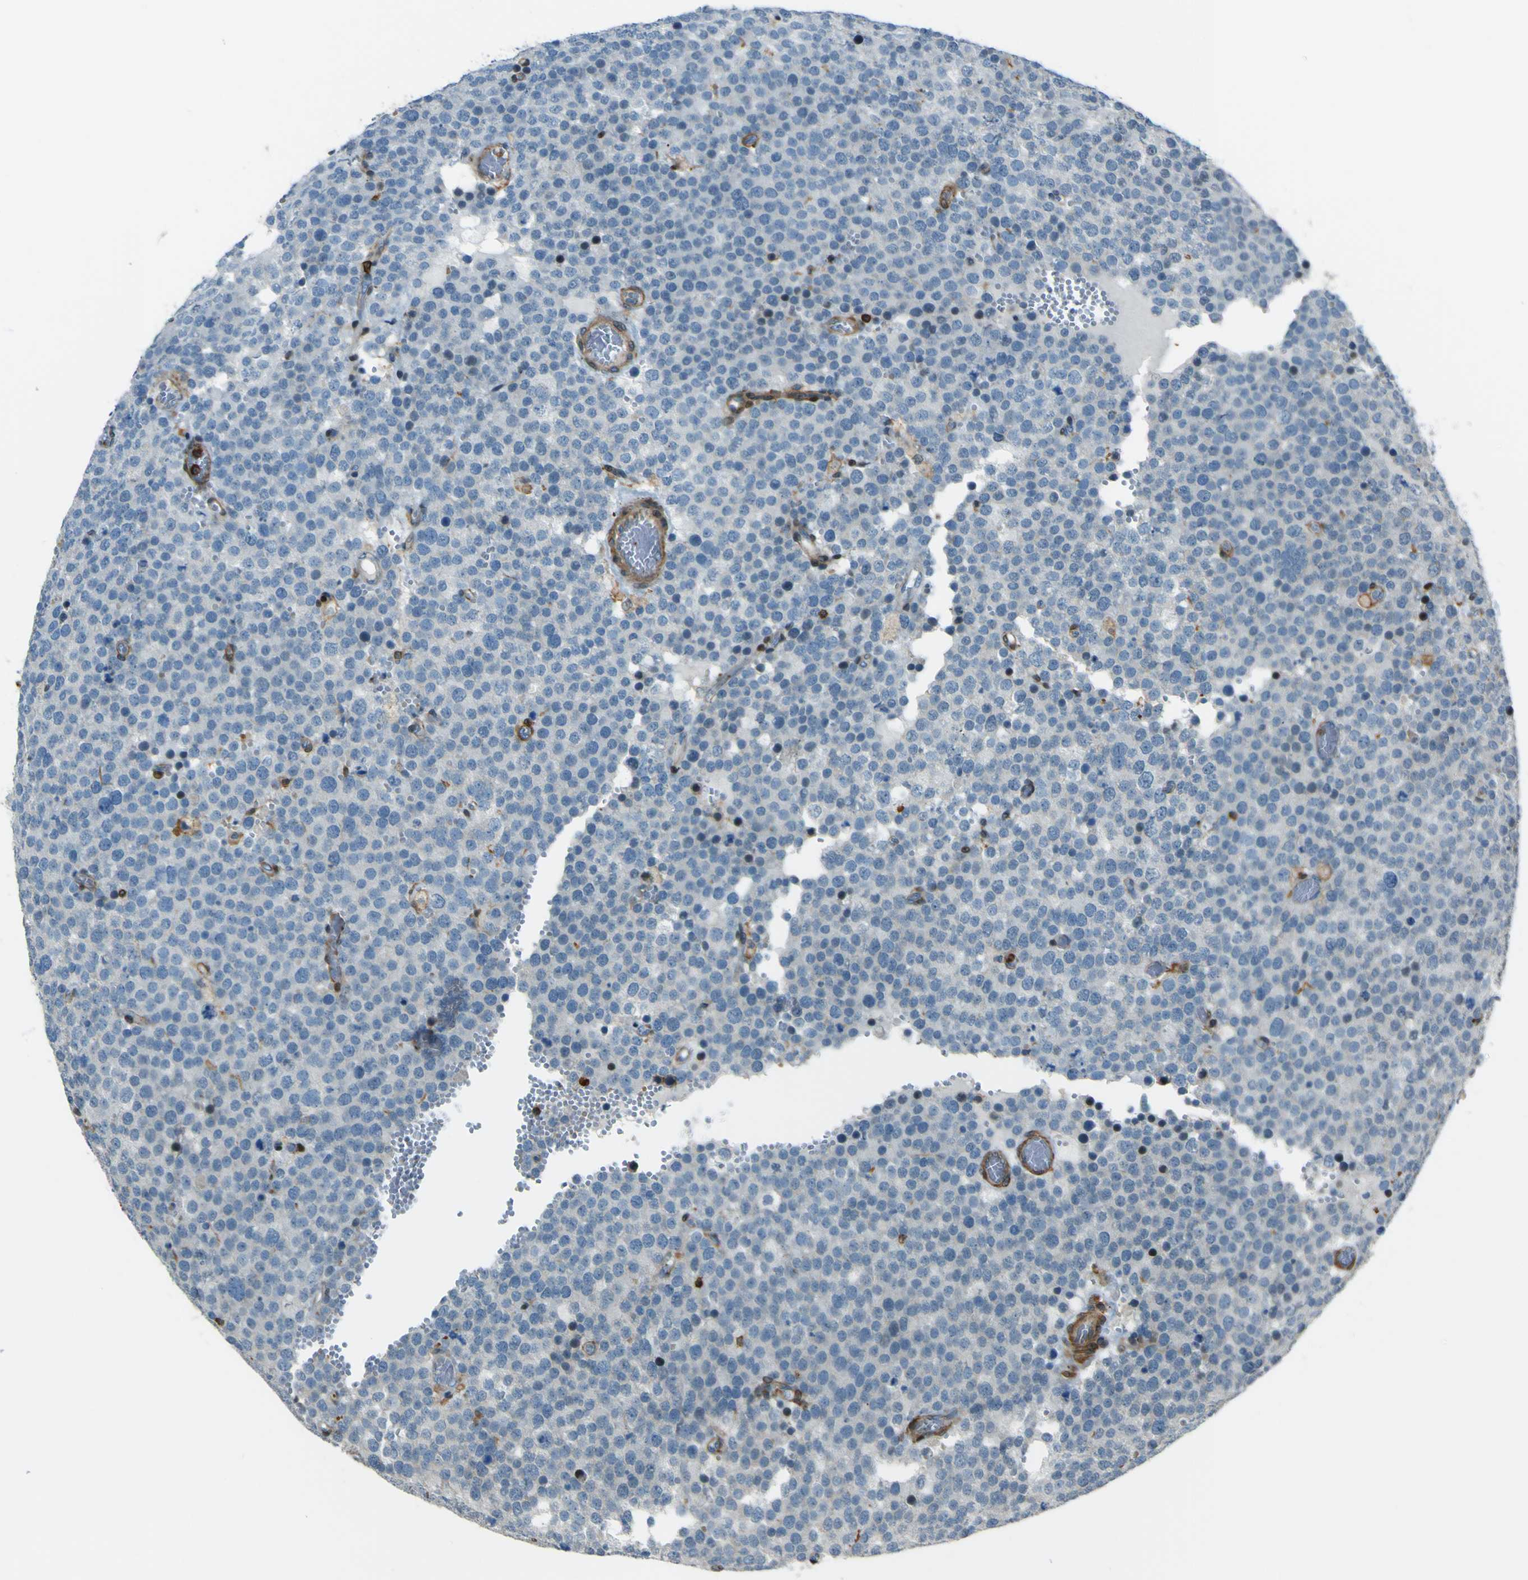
{"staining": {"intensity": "negative", "quantity": "none", "location": "none"}, "tissue": "testis cancer", "cell_type": "Tumor cells", "image_type": "cancer", "snomed": [{"axis": "morphology", "description": "Normal tissue, NOS"}, {"axis": "morphology", "description": "Seminoma, NOS"}, {"axis": "topography", "description": "Testis"}], "caption": "This is a micrograph of immunohistochemistry (IHC) staining of testis cancer (seminoma), which shows no positivity in tumor cells.", "gene": "PCDHB5", "patient": {"sex": "male", "age": 71}}